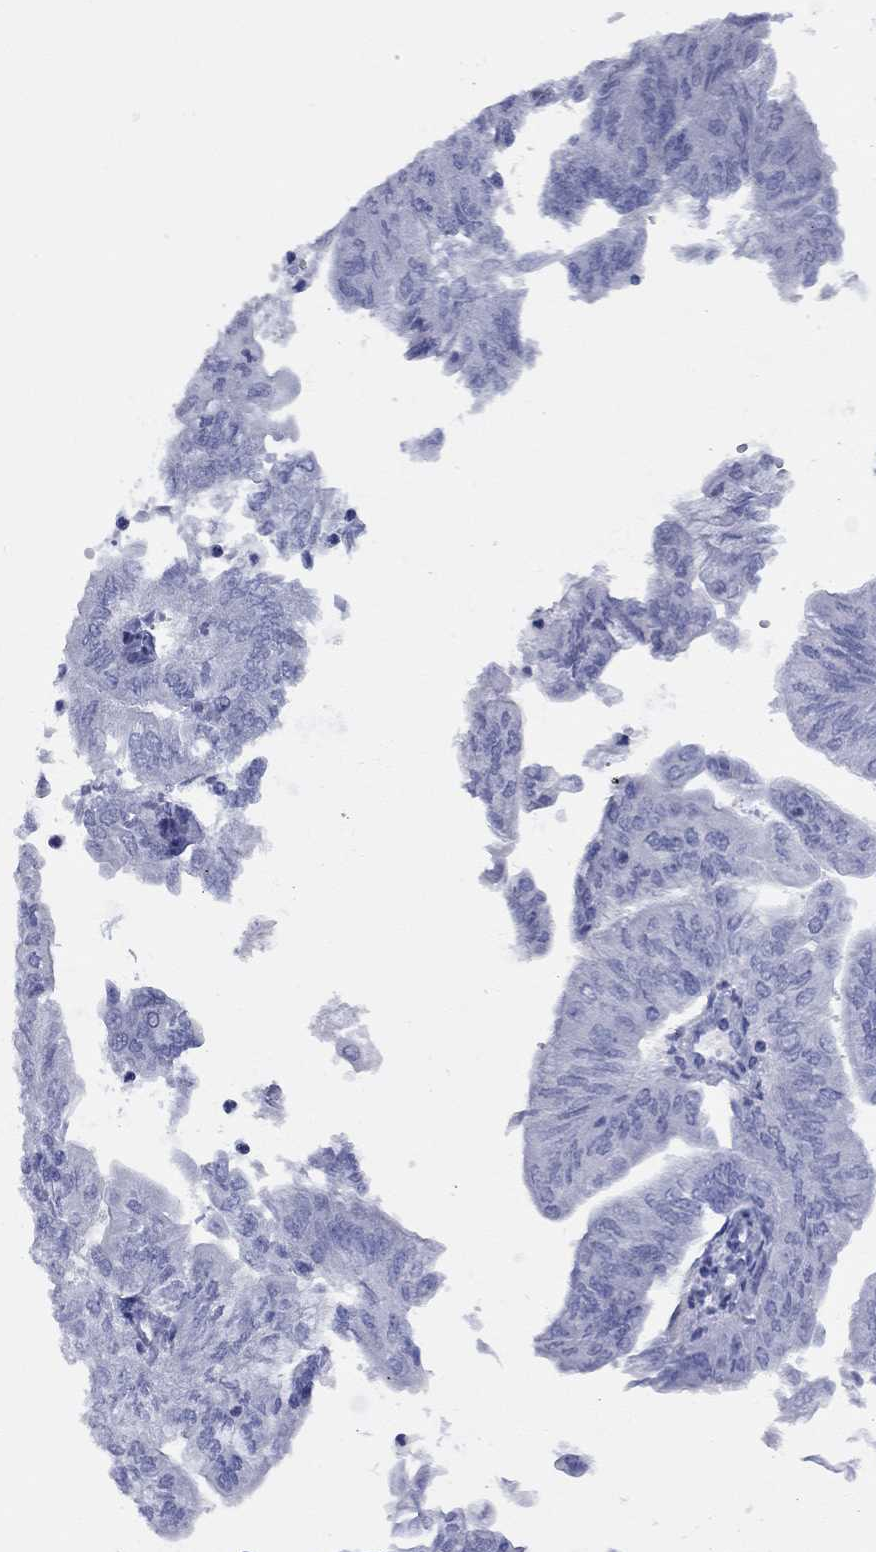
{"staining": {"intensity": "negative", "quantity": "none", "location": "none"}, "tissue": "endometrial cancer", "cell_type": "Tumor cells", "image_type": "cancer", "snomed": [{"axis": "morphology", "description": "Adenocarcinoma, NOS"}, {"axis": "topography", "description": "Endometrium"}], "caption": "Human endometrial cancer (adenocarcinoma) stained for a protein using IHC displays no staining in tumor cells.", "gene": "CCNA1", "patient": {"sex": "female", "age": 59}}